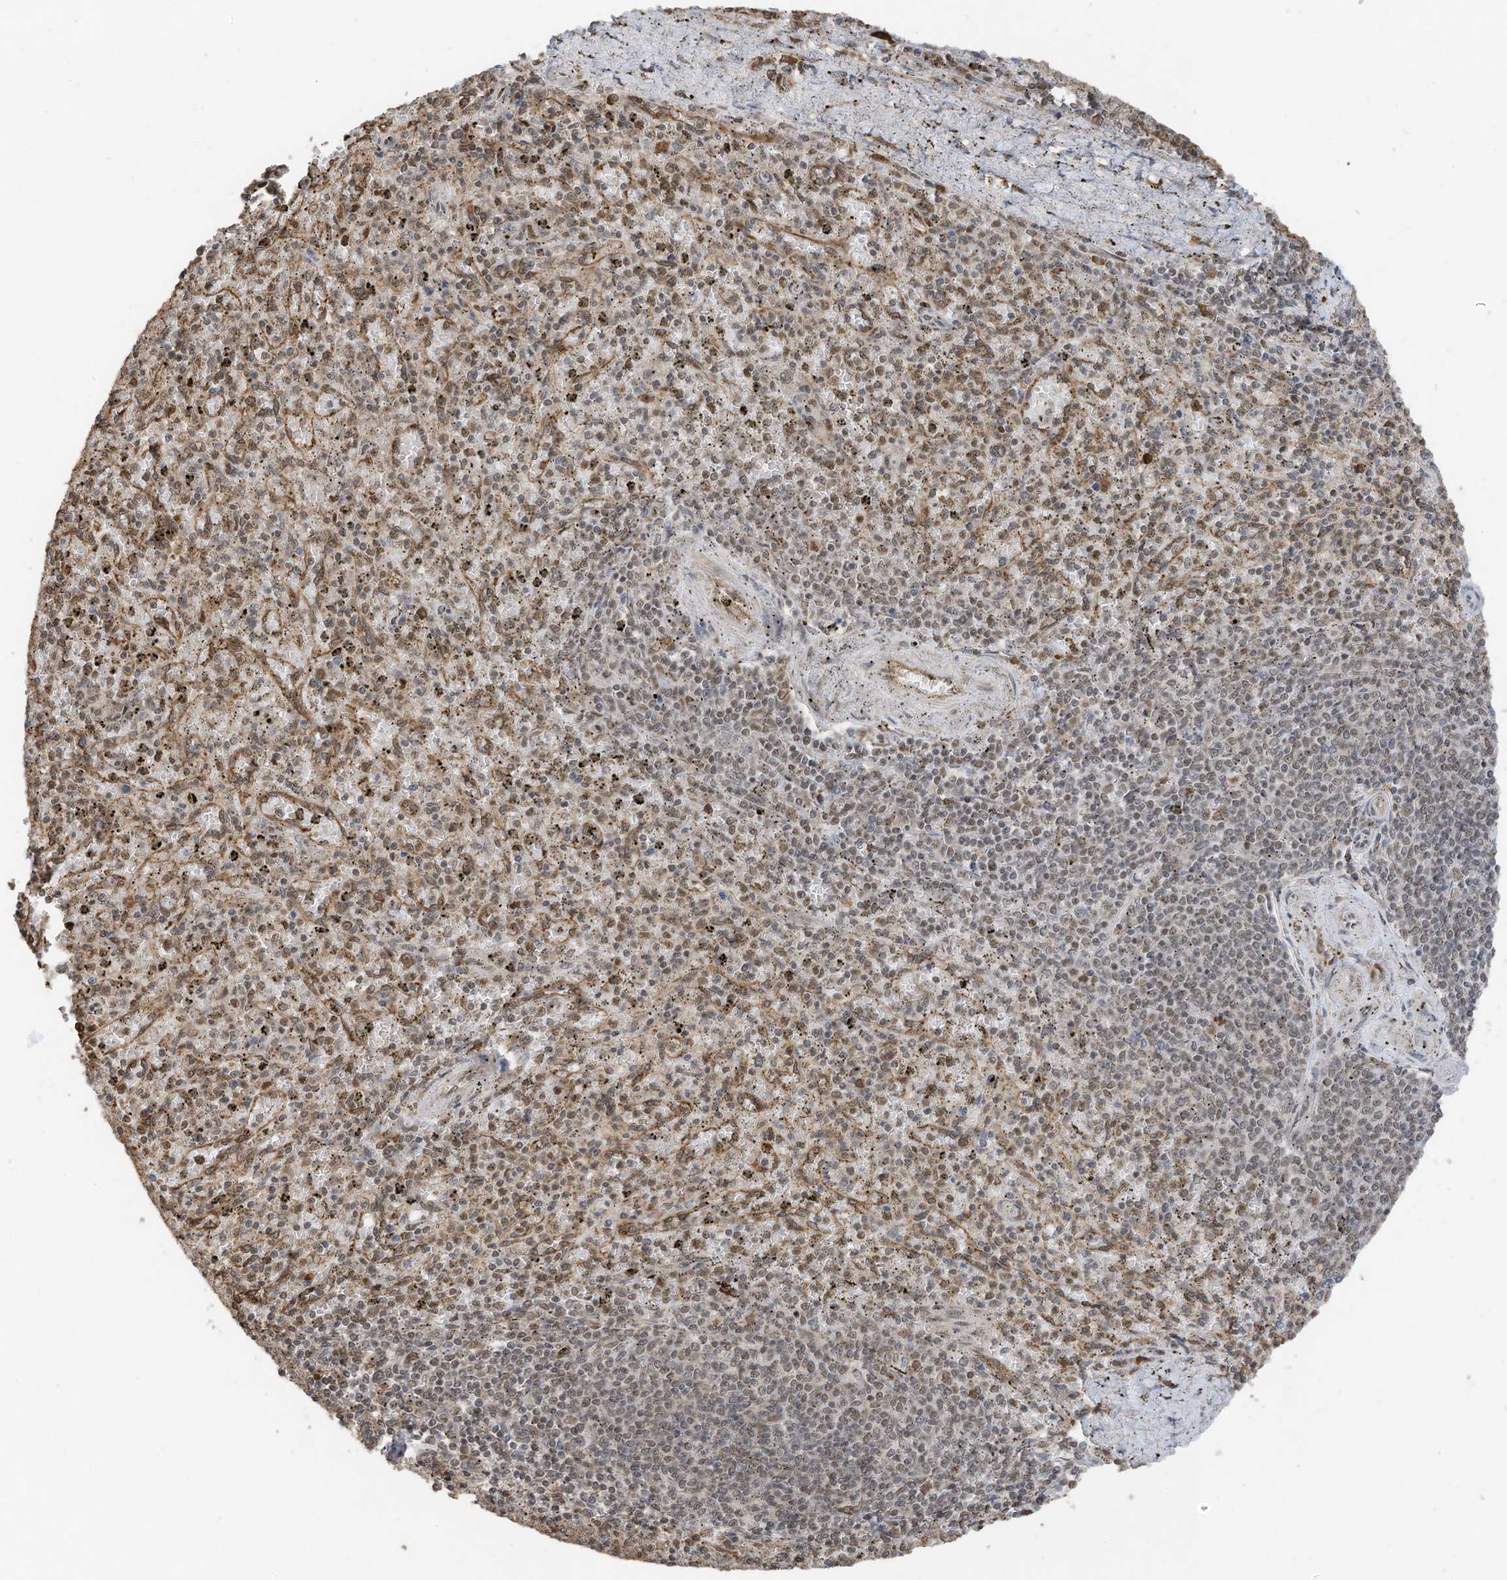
{"staining": {"intensity": "weak", "quantity": "<25%", "location": "cytoplasmic/membranous"}, "tissue": "spleen", "cell_type": "Cells in red pulp", "image_type": "normal", "snomed": [{"axis": "morphology", "description": "Normal tissue, NOS"}, {"axis": "topography", "description": "Spleen"}], "caption": "Immunohistochemistry of benign human spleen exhibits no staining in cells in red pulp. The staining was performed using DAB to visualize the protein expression in brown, while the nuclei were stained in blue with hematoxylin (Magnification: 20x).", "gene": "ERLEC1", "patient": {"sex": "male", "age": 72}}